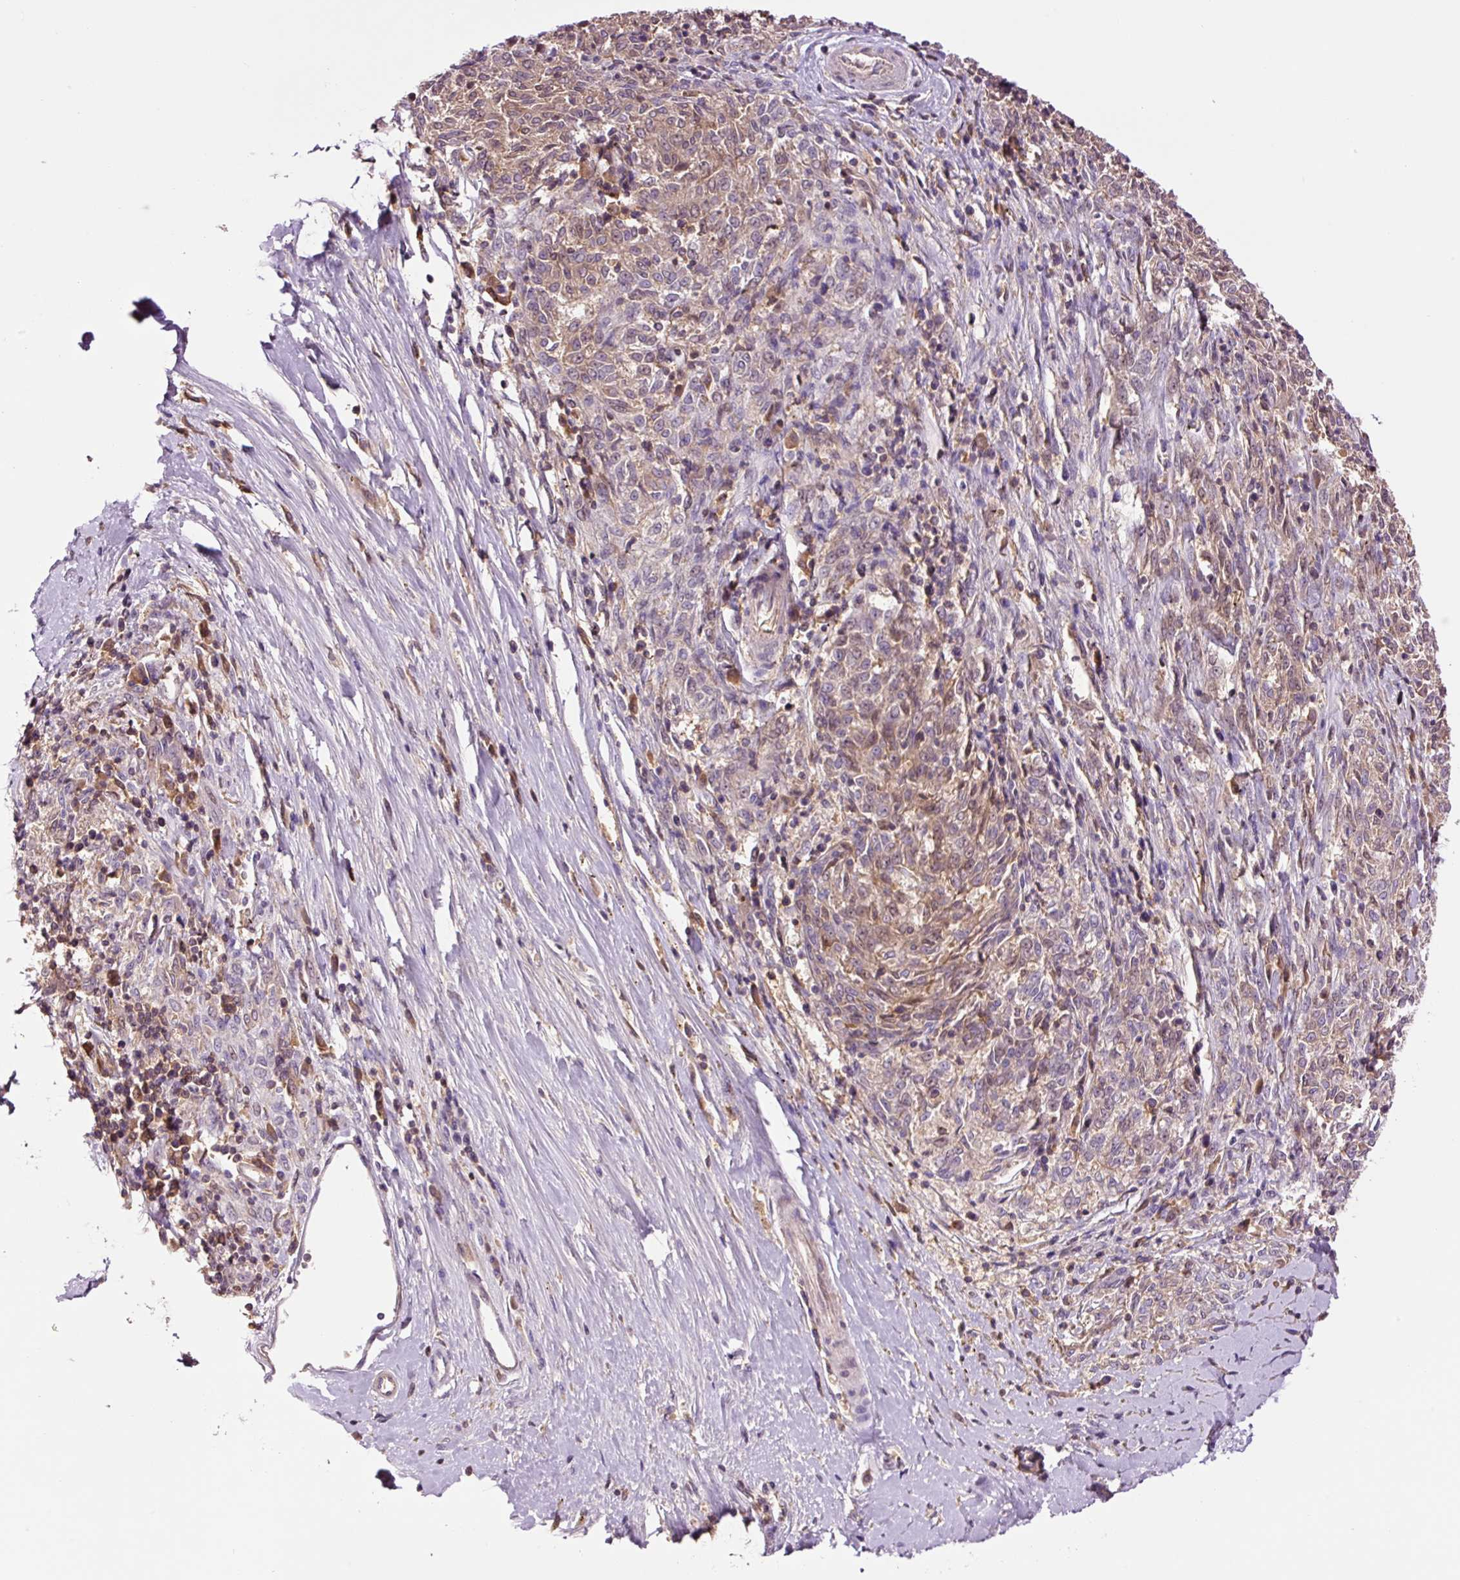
{"staining": {"intensity": "weak", "quantity": ">75%", "location": "cytoplasmic/membranous"}, "tissue": "melanoma", "cell_type": "Tumor cells", "image_type": "cancer", "snomed": [{"axis": "morphology", "description": "Malignant melanoma, NOS"}, {"axis": "topography", "description": "Skin"}], "caption": "Immunohistochemistry (DAB) staining of malignant melanoma displays weak cytoplasmic/membranous protein staining in approximately >75% of tumor cells.", "gene": "DPPA4", "patient": {"sex": "female", "age": 72}}